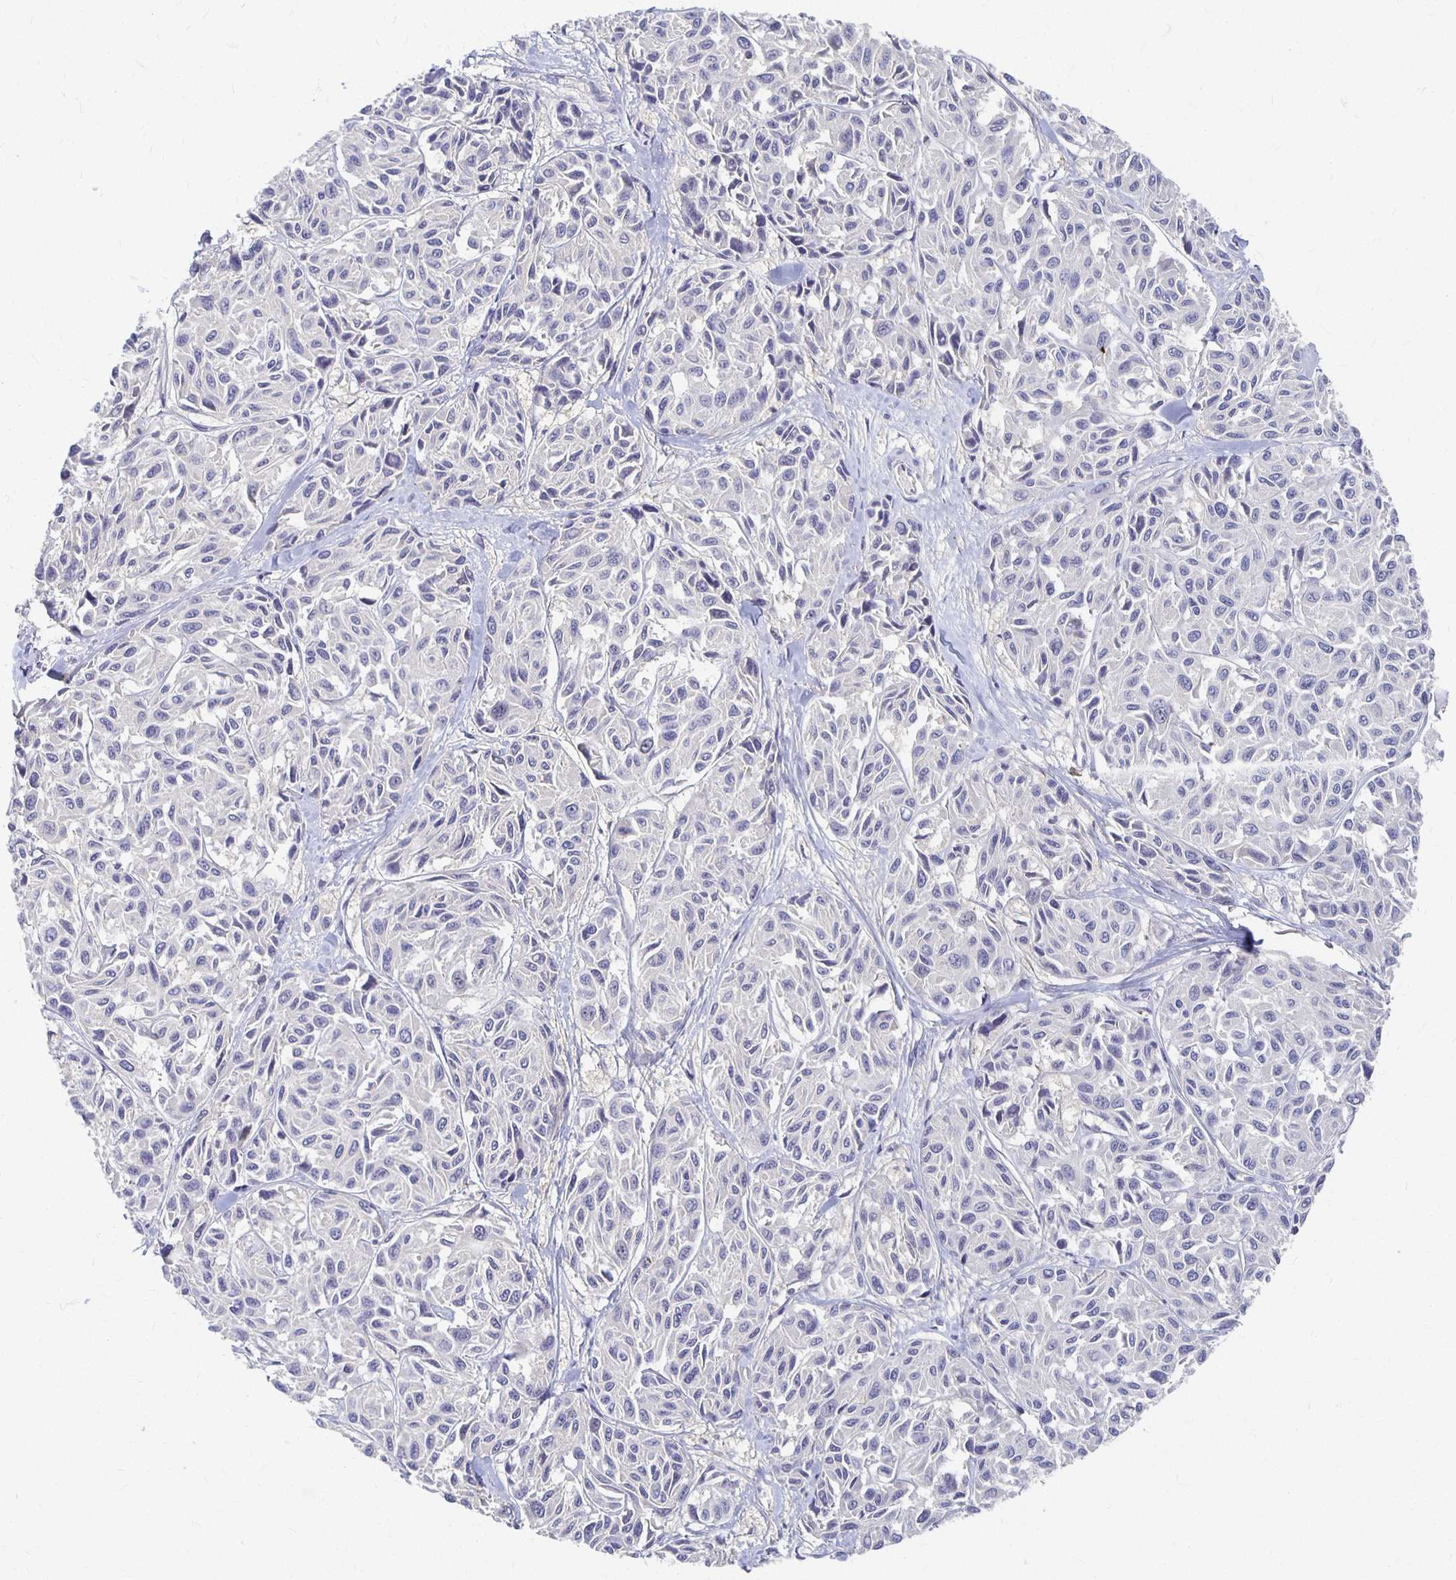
{"staining": {"intensity": "negative", "quantity": "none", "location": "none"}, "tissue": "melanoma", "cell_type": "Tumor cells", "image_type": "cancer", "snomed": [{"axis": "morphology", "description": "Malignant melanoma, NOS"}, {"axis": "topography", "description": "Skin"}], "caption": "DAB (3,3'-diaminobenzidine) immunohistochemical staining of malignant melanoma demonstrates no significant staining in tumor cells.", "gene": "FKRP", "patient": {"sex": "female", "age": 66}}